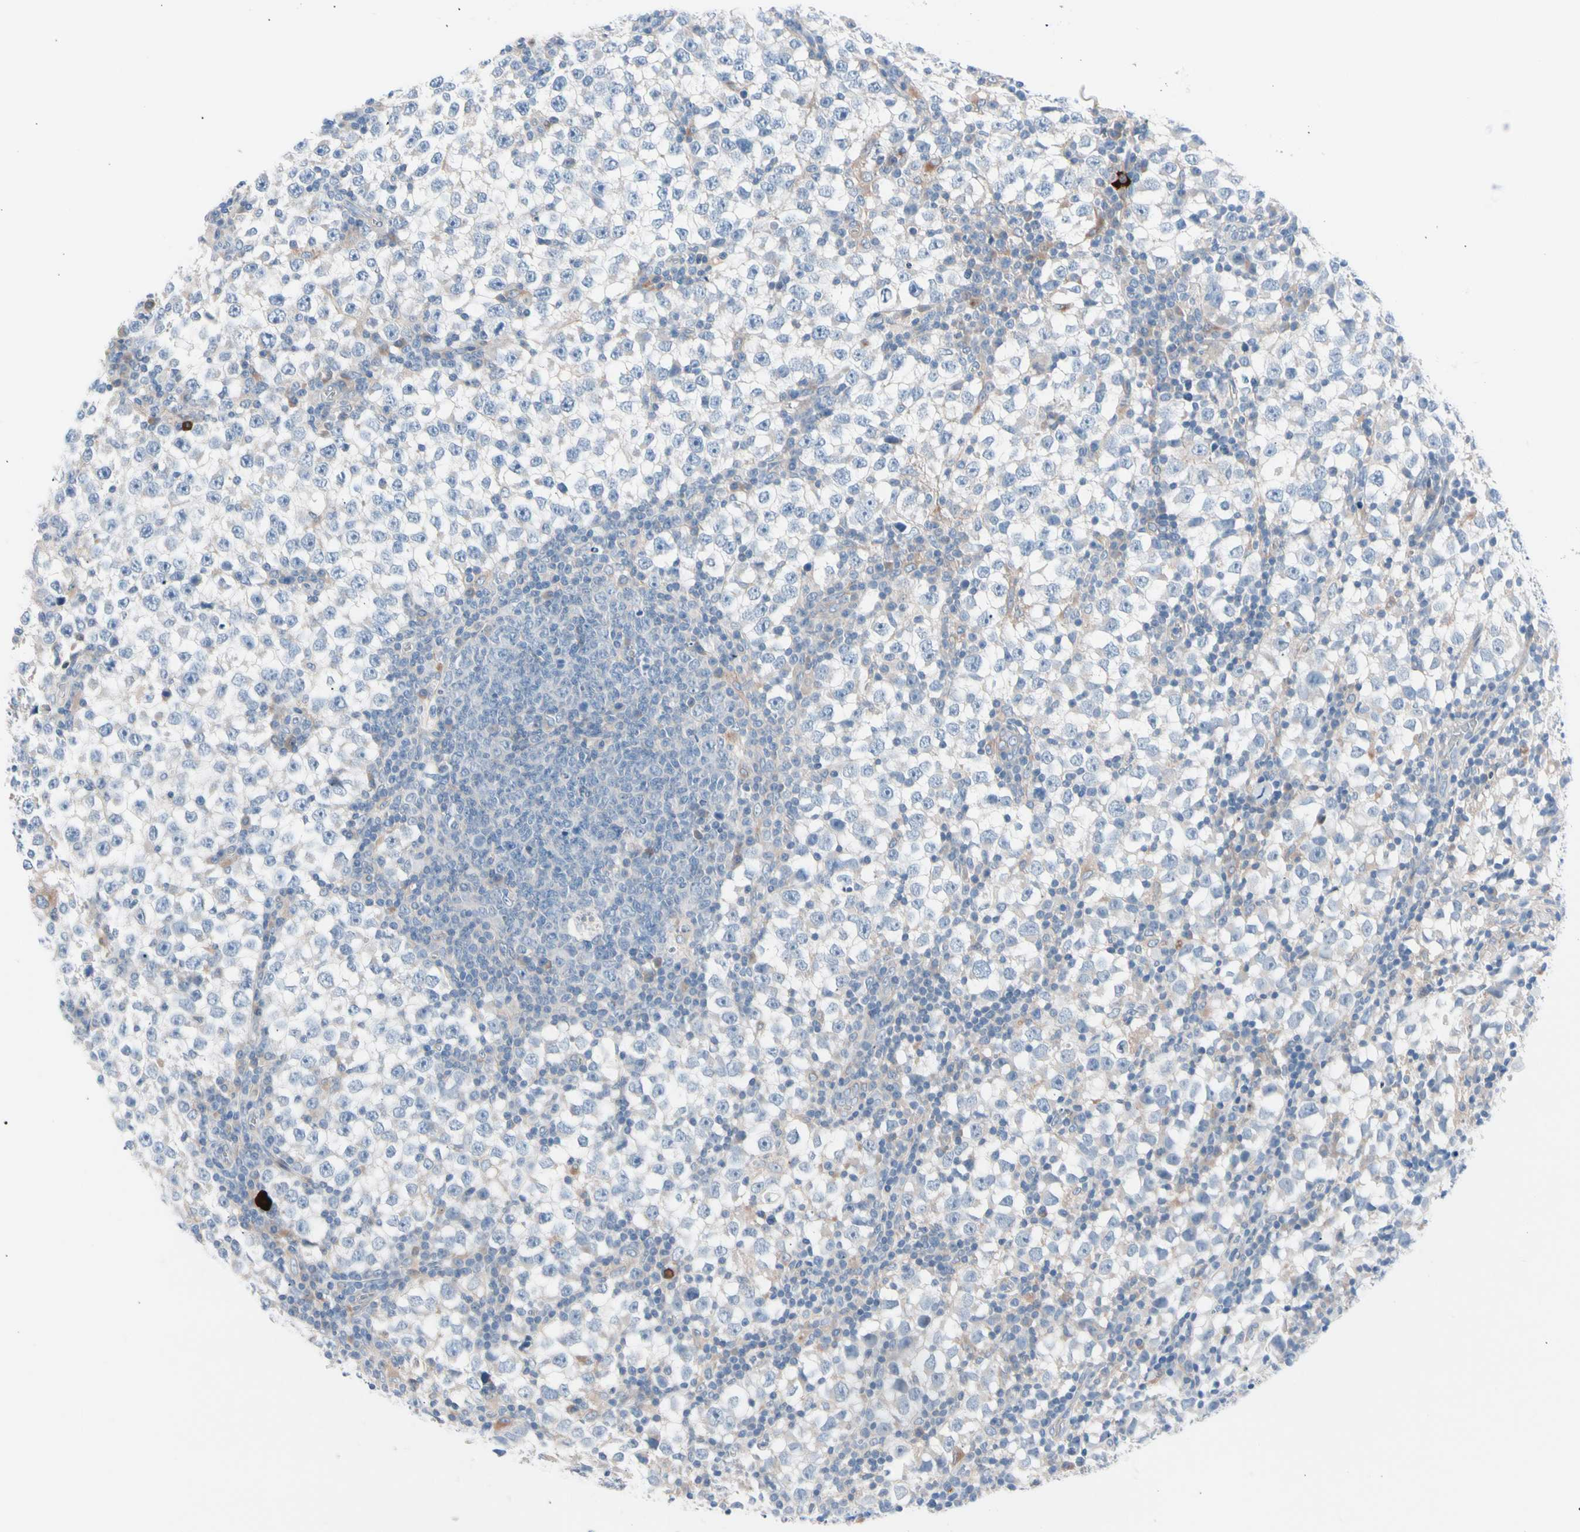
{"staining": {"intensity": "weak", "quantity": "<25%", "location": "cytoplasmic/membranous"}, "tissue": "testis cancer", "cell_type": "Tumor cells", "image_type": "cancer", "snomed": [{"axis": "morphology", "description": "Seminoma, NOS"}, {"axis": "topography", "description": "Testis"}], "caption": "This is an IHC micrograph of human testis cancer (seminoma). There is no expression in tumor cells.", "gene": "CASQ1", "patient": {"sex": "male", "age": 65}}